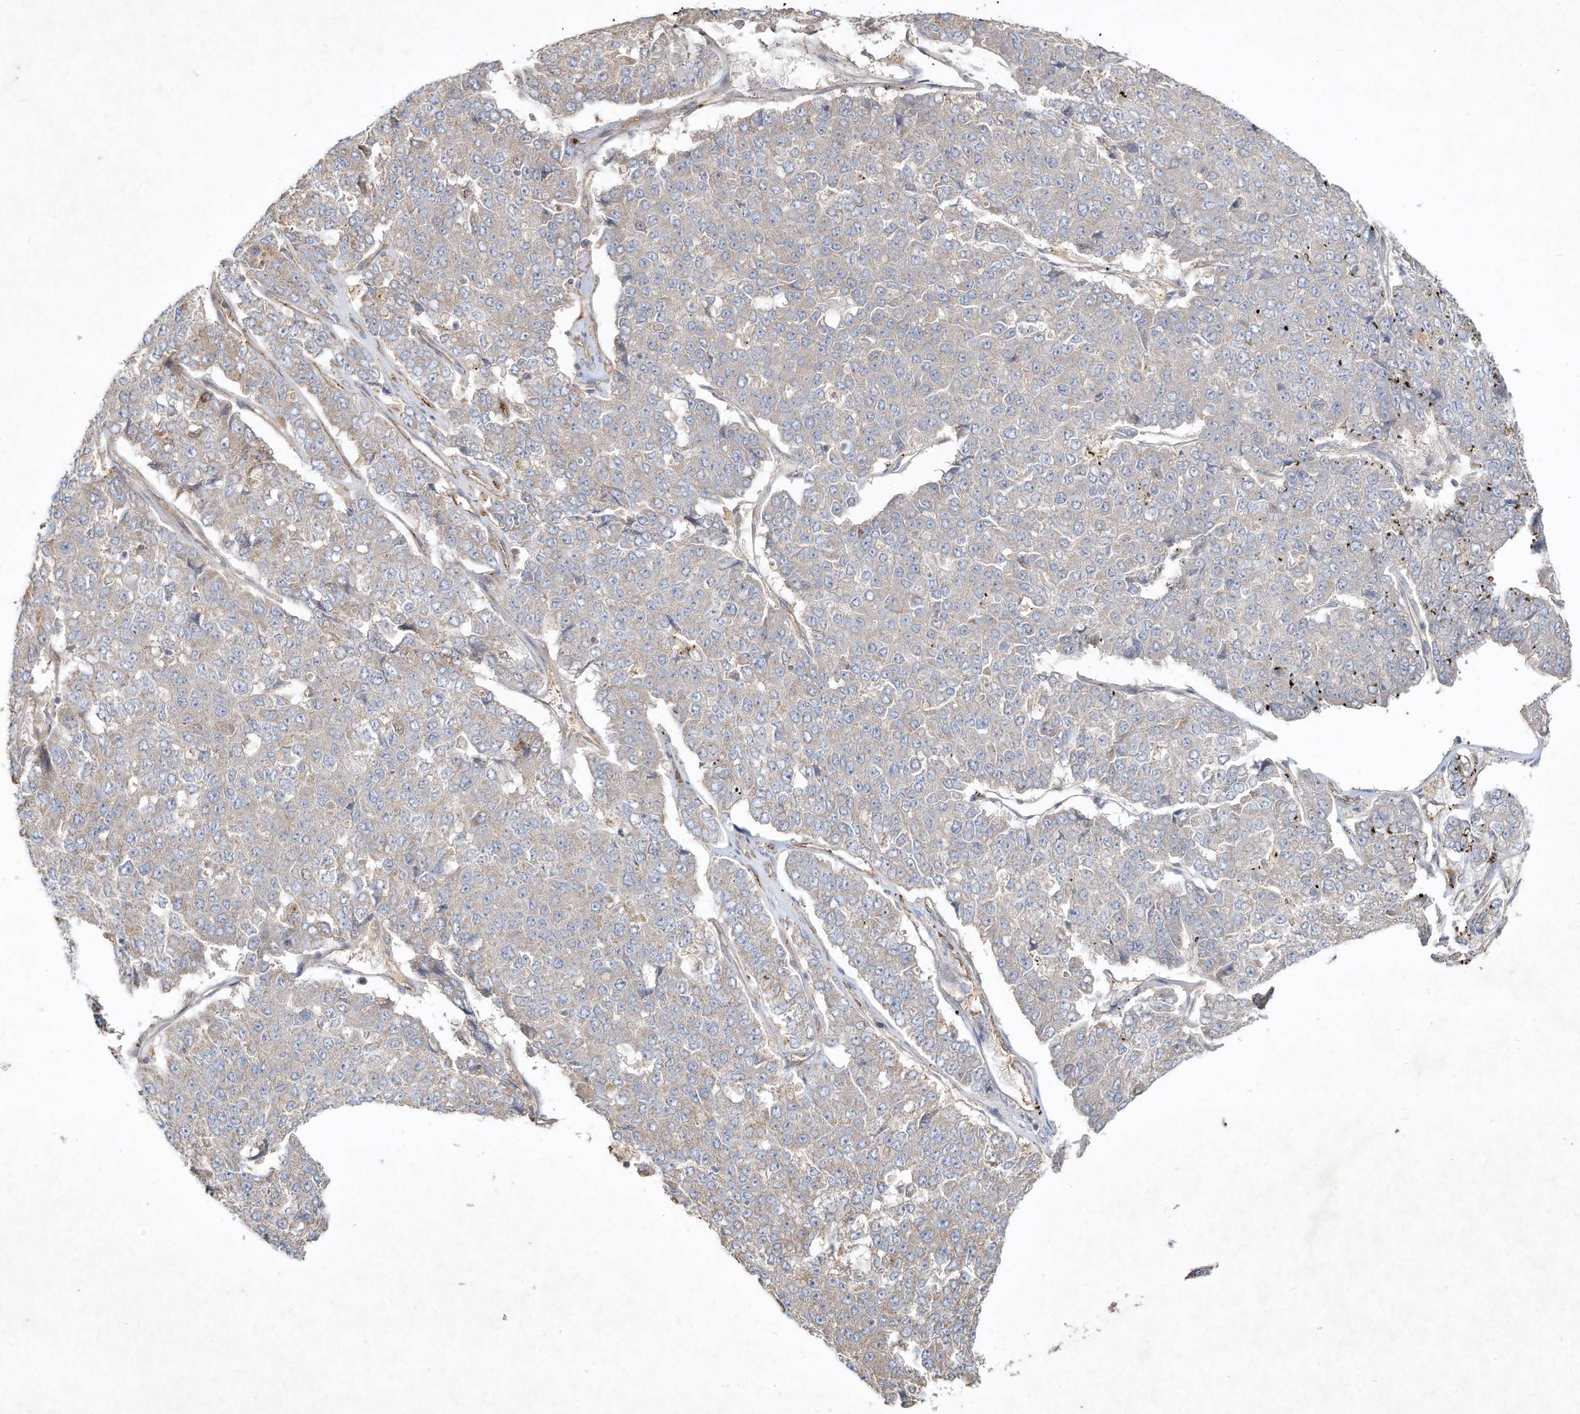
{"staining": {"intensity": "negative", "quantity": "none", "location": "none"}, "tissue": "pancreatic cancer", "cell_type": "Tumor cells", "image_type": "cancer", "snomed": [{"axis": "morphology", "description": "Adenocarcinoma, NOS"}, {"axis": "topography", "description": "Pancreas"}], "caption": "Image shows no significant protein staining in tumor cells of adenocarcinoma (pancreatic).", "gene": "HTR5A", "patient": {"sex": "male", "age": 50}}